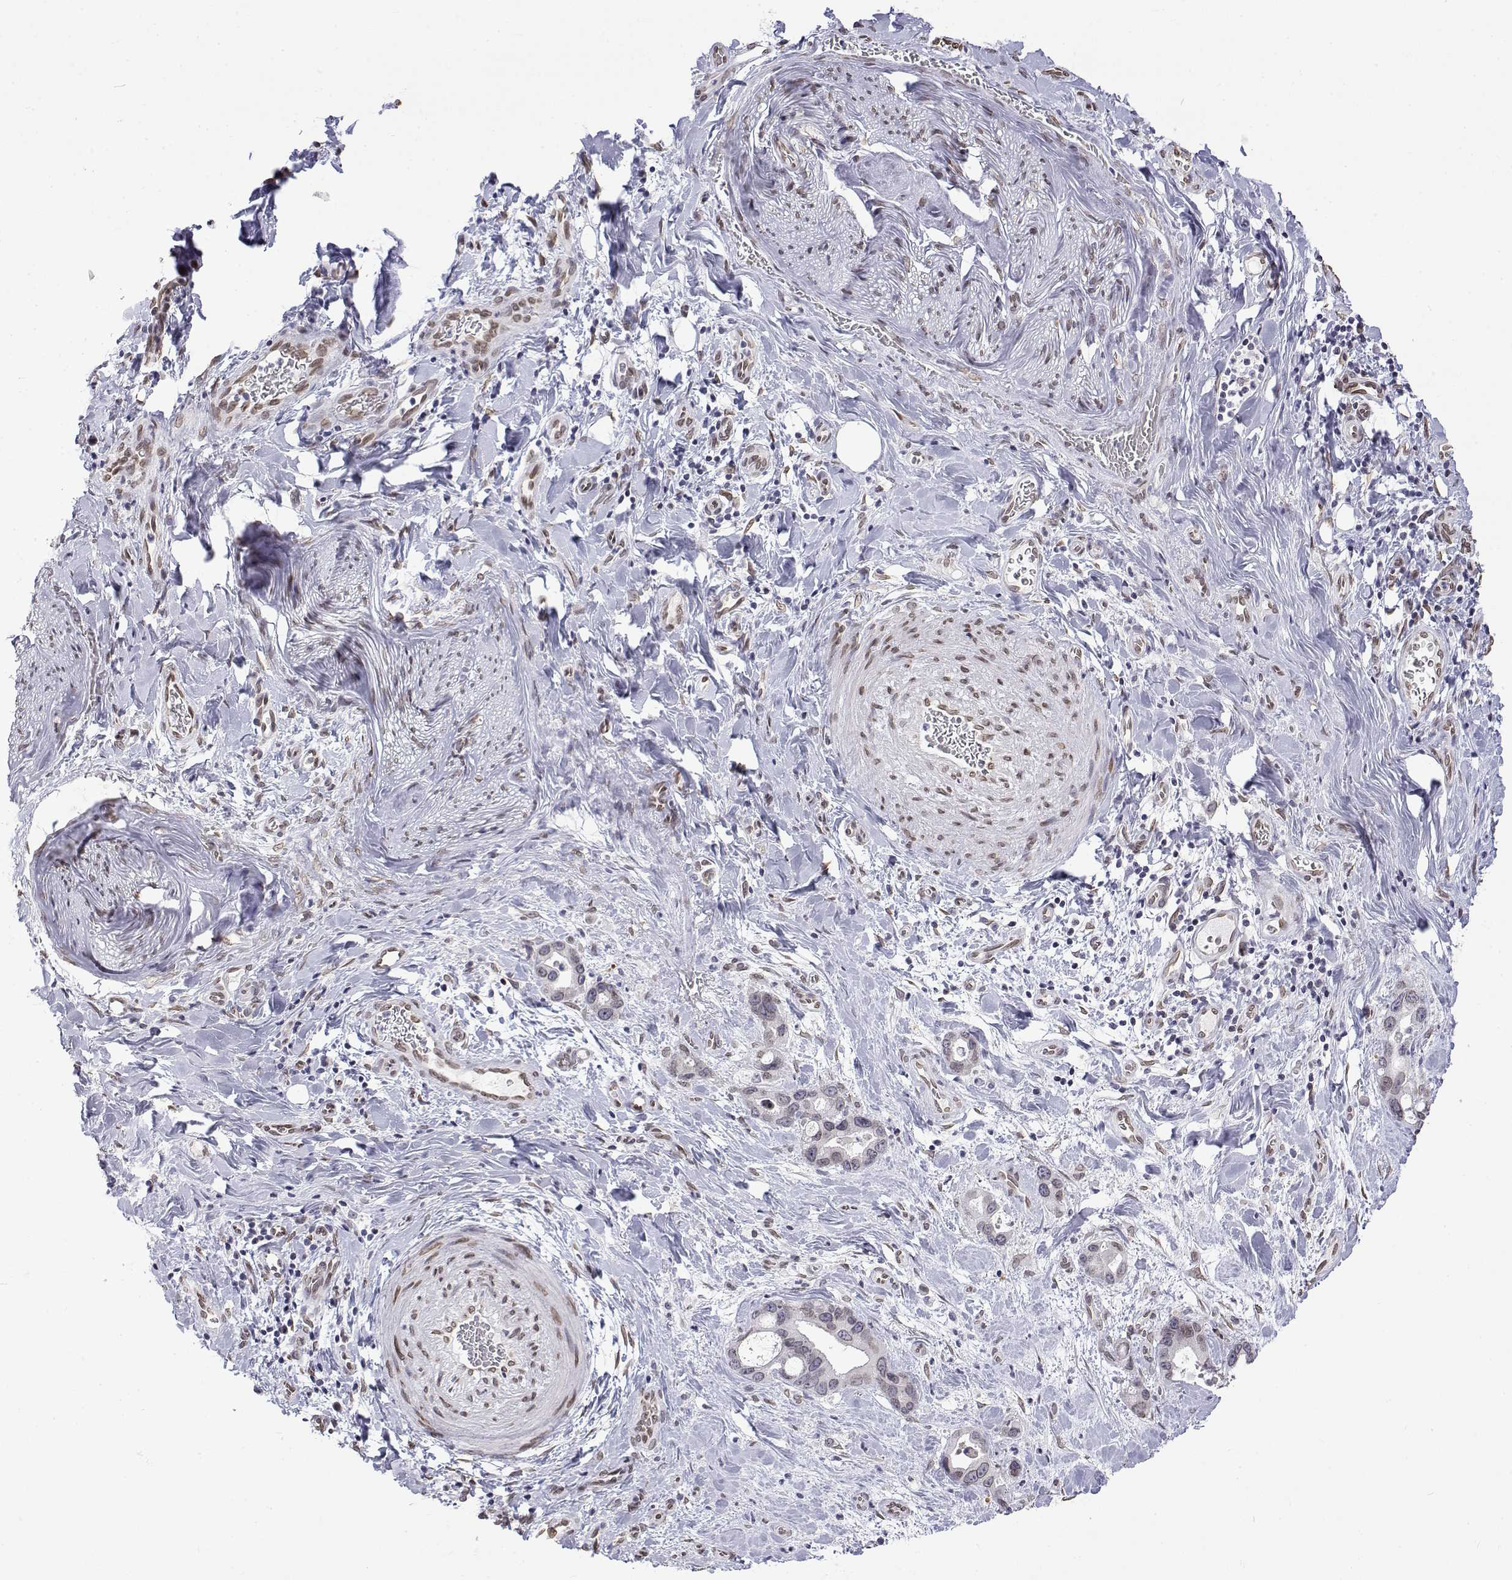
{"staining": {"intensity": "weak", "quantity": "<25%", "location": "nuclear"}, "tissue": "stomach cancer", "cell_type": "Tumor cells", "image_type": "cancer", "snomed": [{"axis": "morphology", "description": "Normal tissue, NOS"}, {"axis": "morphology", "description": "Adenocarcinoma, NOS"}, {"axis": "topography", "description": "Esophagus"}, {"axis": "topography", "description": "Stomach, upper"}], "caption": "Micrograph shows no protein expression in tumor cells of adenocarcinoma (stomach) tissue. Nuclei are stained in blue.", "gene": "ZNF532", "patient": {"sex": "male", "age": 74}}